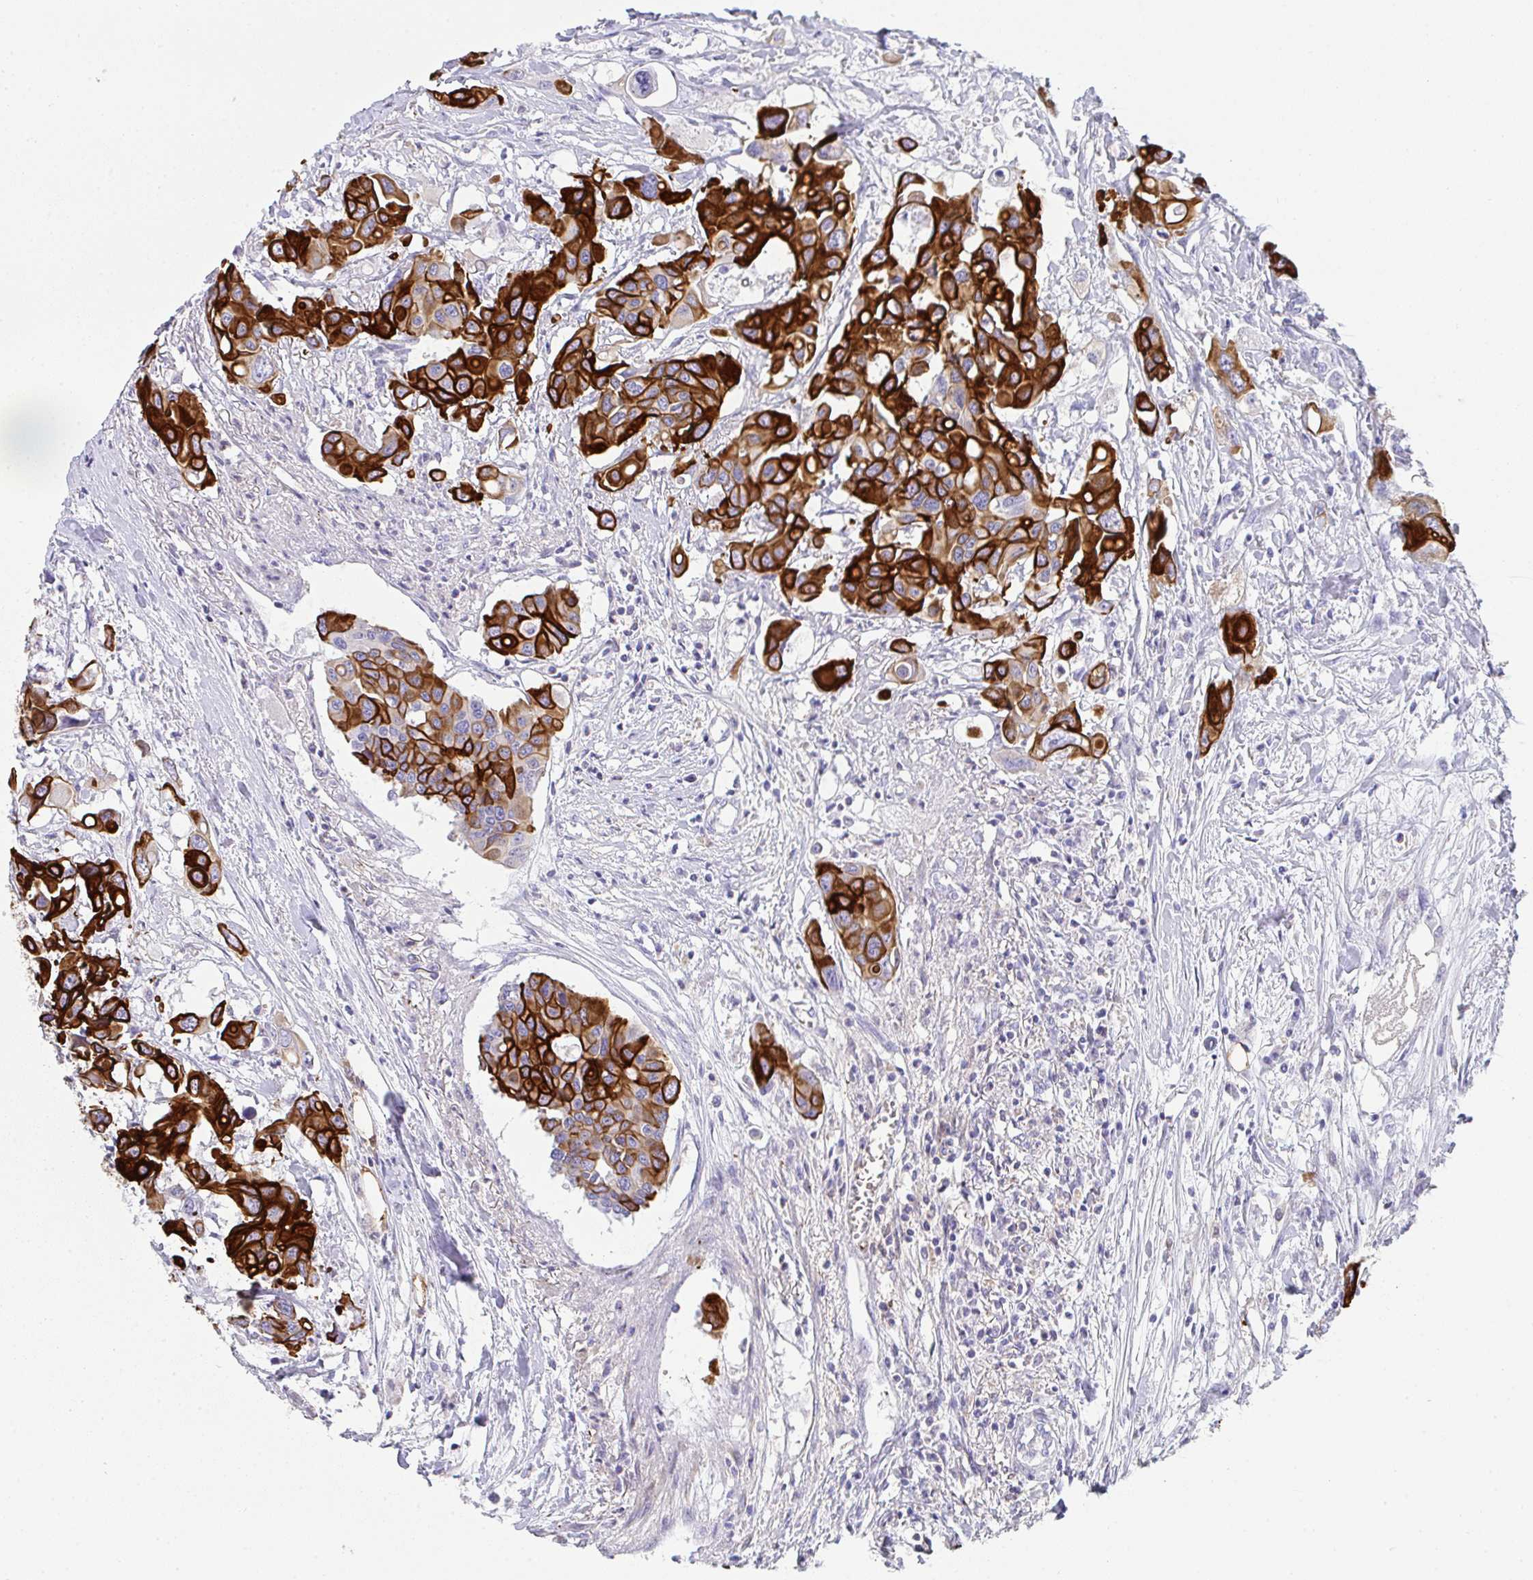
{"staining": {"intensity": "strong", "quantity": ">75%", "location": "cytoplasmic/membranous"}, "tissue": "colorectal cancer", "cell_type": "Tumor cells", "image_type": "cancer", "snomed": [{"axis": "morphology", "description": "Adenocarcinoma, NOS"}, {"axis": "topography", "description": "Colon"}], "caption": "A photomicrograph of colorectal cancer (adenocarcinoma) stained for a protein displays strong cytoplasmic/membranous brown staining in tumor cells.", "gene": "TNFAIP8", "patient": {"sex": "male", "age": 77}}